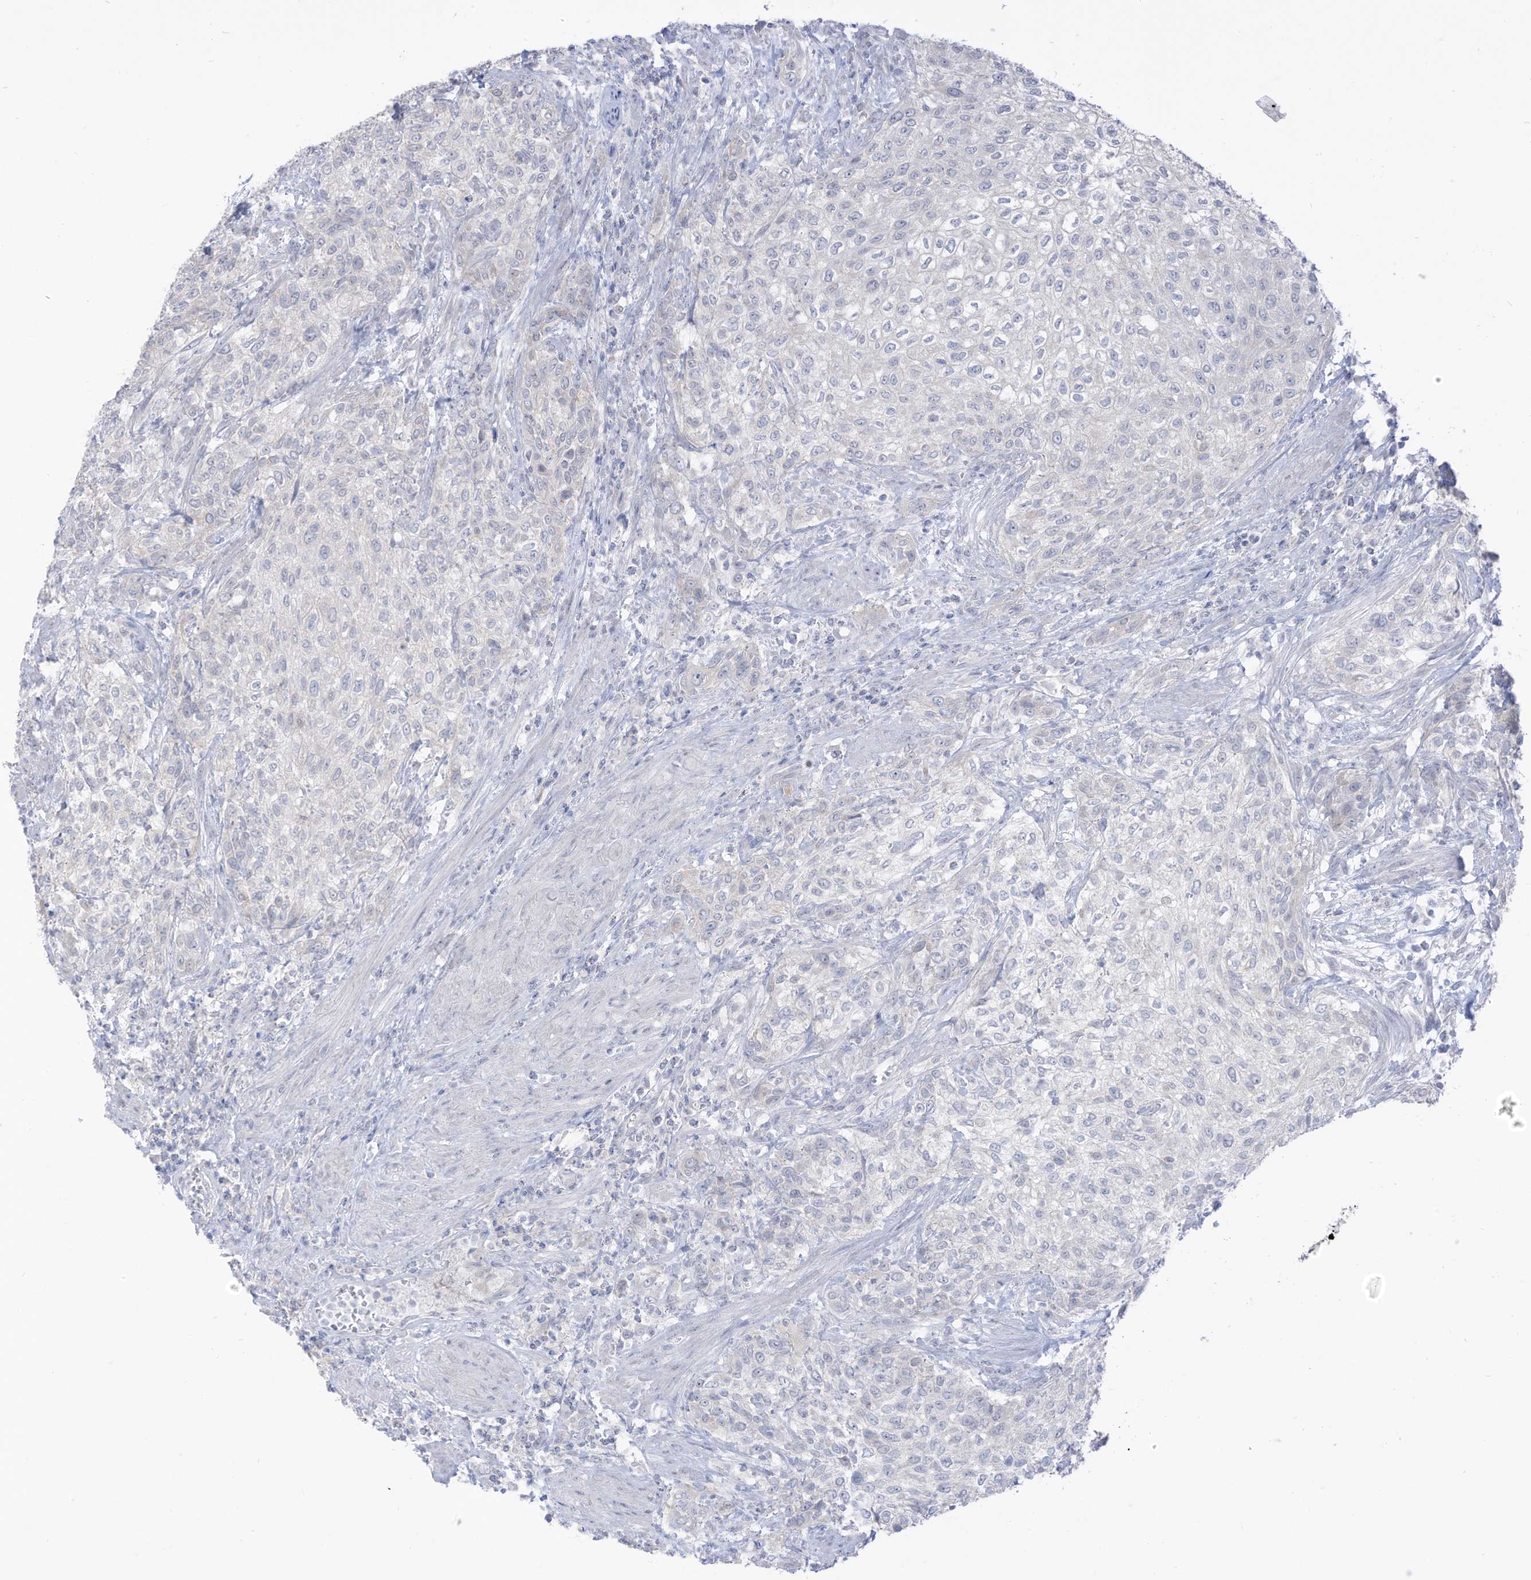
{"staining": {"intensity": "negative", "quantity": "none", "location": "none"}, "tissue": "urothelial cancer", "cell_type": "Tumor cells", "image_type": "cancer", "snomed": [{"axis": "morphology", "description": "Urothelial carcinoma, High grade"}, {"axis": "topography", "description": "Urinary bladder"}], "caption": "An immunohistochemistry histopathology image of high-grade urothelial carcinoma is shown. There is no staining in tumor cells of high-grade urothelial carcinoma. (Brightfield microscopy of DAB (3,3'-diaminobenzidine) immunohistochemistry at high magnification).", "gene": "OGT", "patient": {"sex": "male", "age": 35}}